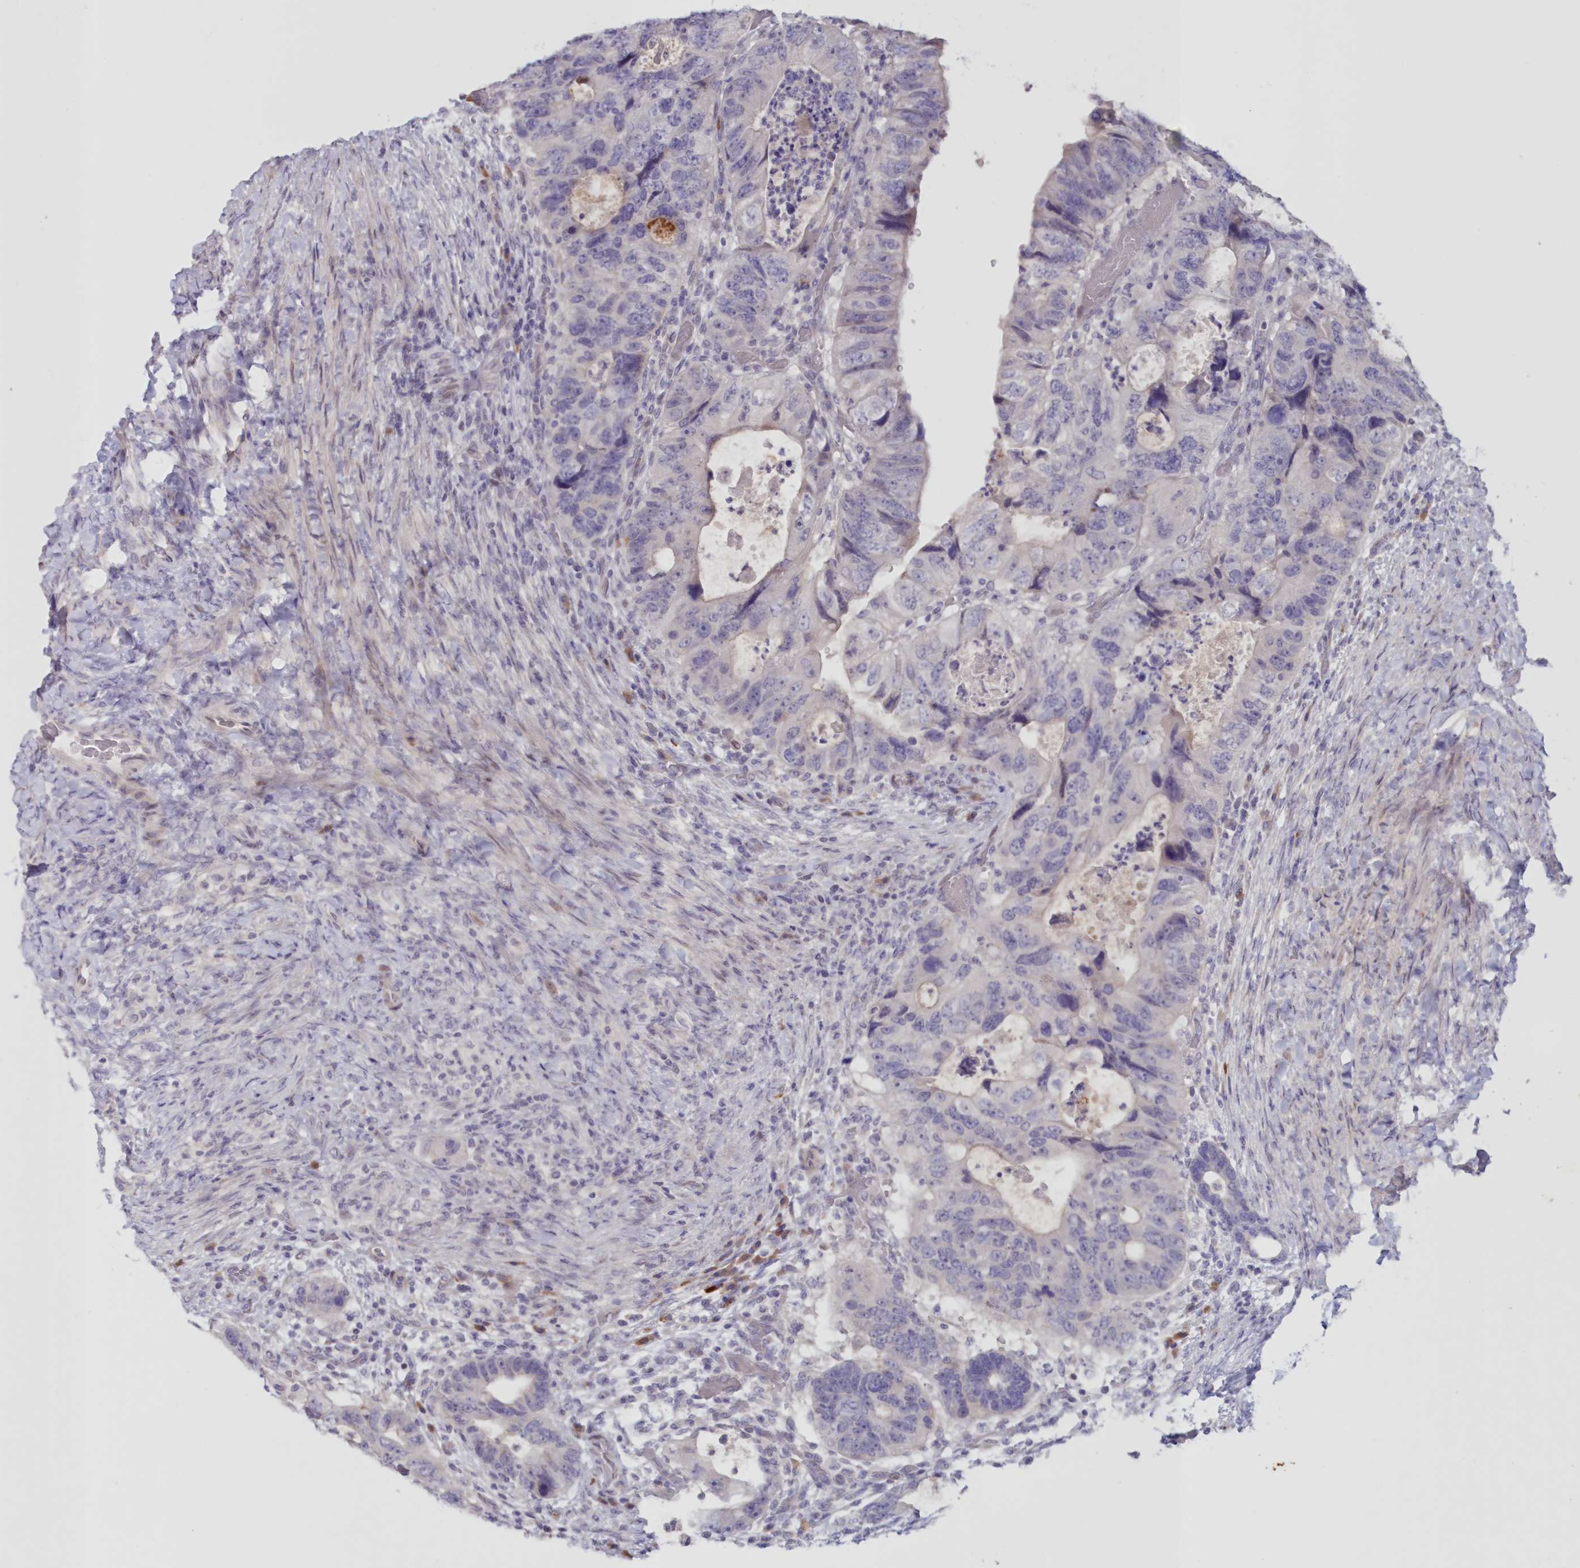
{"staining": {"intensity": "negative", "quantity": "none", "location": "none"}, "tissue": "colorectal cancer", "cell_type": "Tumor cells", "image_type": "cancer", "snomed": [{"axis": "morphology", "description": "Adenocarcinoma, NOS"}, {"axis": "topography", "description": "Rectum"}], "caption": "The micrograph shows no significant staining in tumor cells of colorectal adenocarcinoma.", "gene": "SNED1", "patient": {"sex": "male", "age": 59}}